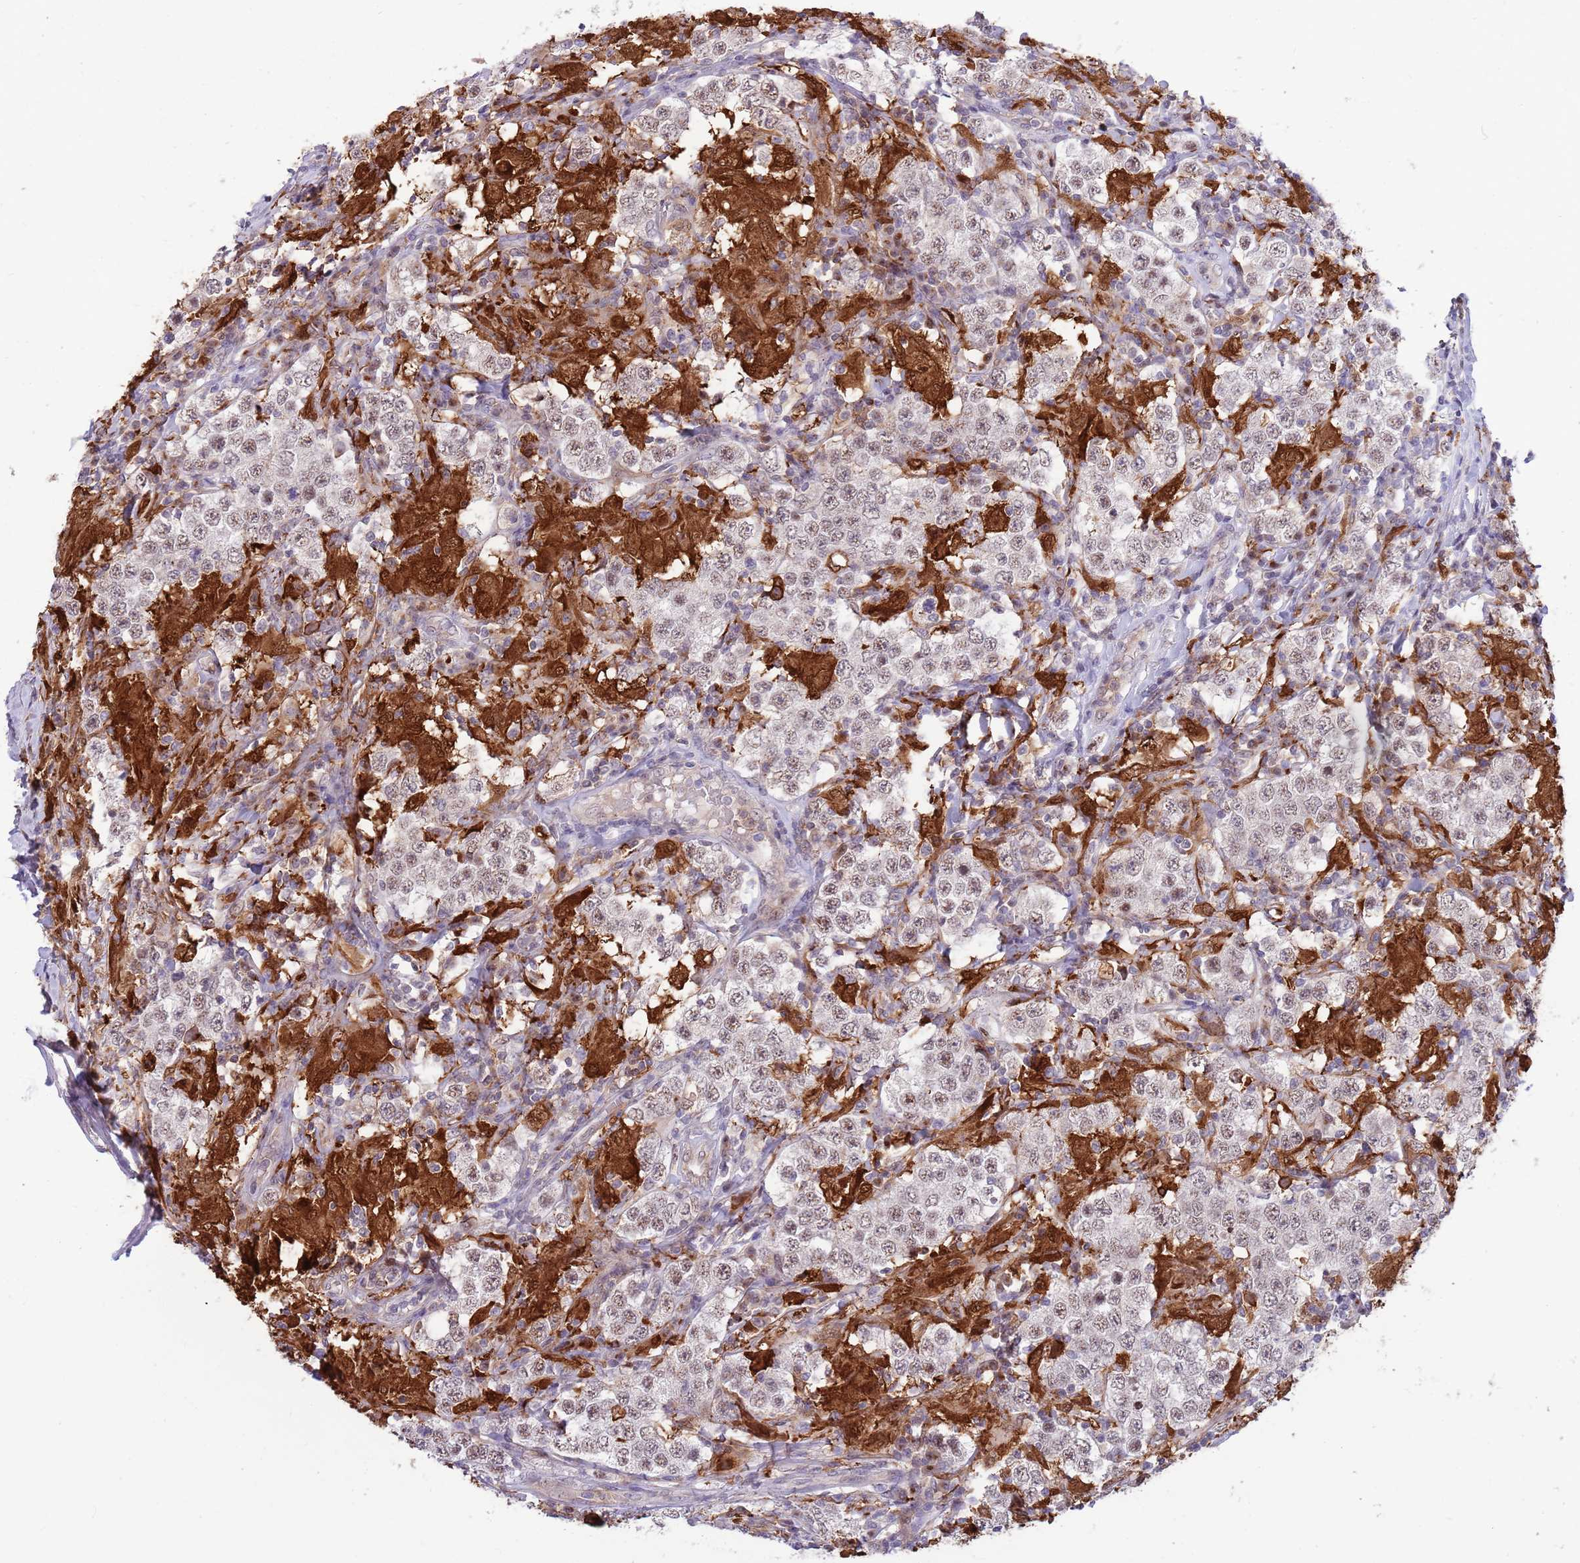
{"staining": {"intensity": "weak", "quantity": ">75%", "location": "nuclear"}, "tissue": "testis cancer", "cell_type": "Tumor cells", "image_type": "cancer", "snomed": [{"axis": "morphology", "description": "Seminoma, NOS"}, {"axis": "morphology", "description": "Carcinoma, Embryonal, NOS"}, {"axis": "topography", "description": "Testis"}], "caption": "An image of testis cancer stained for a protein shows weak nuclear brown staining in tumor cells.", "gene": "CCNJL", "patient": {"sex": "male", "age": 41}}